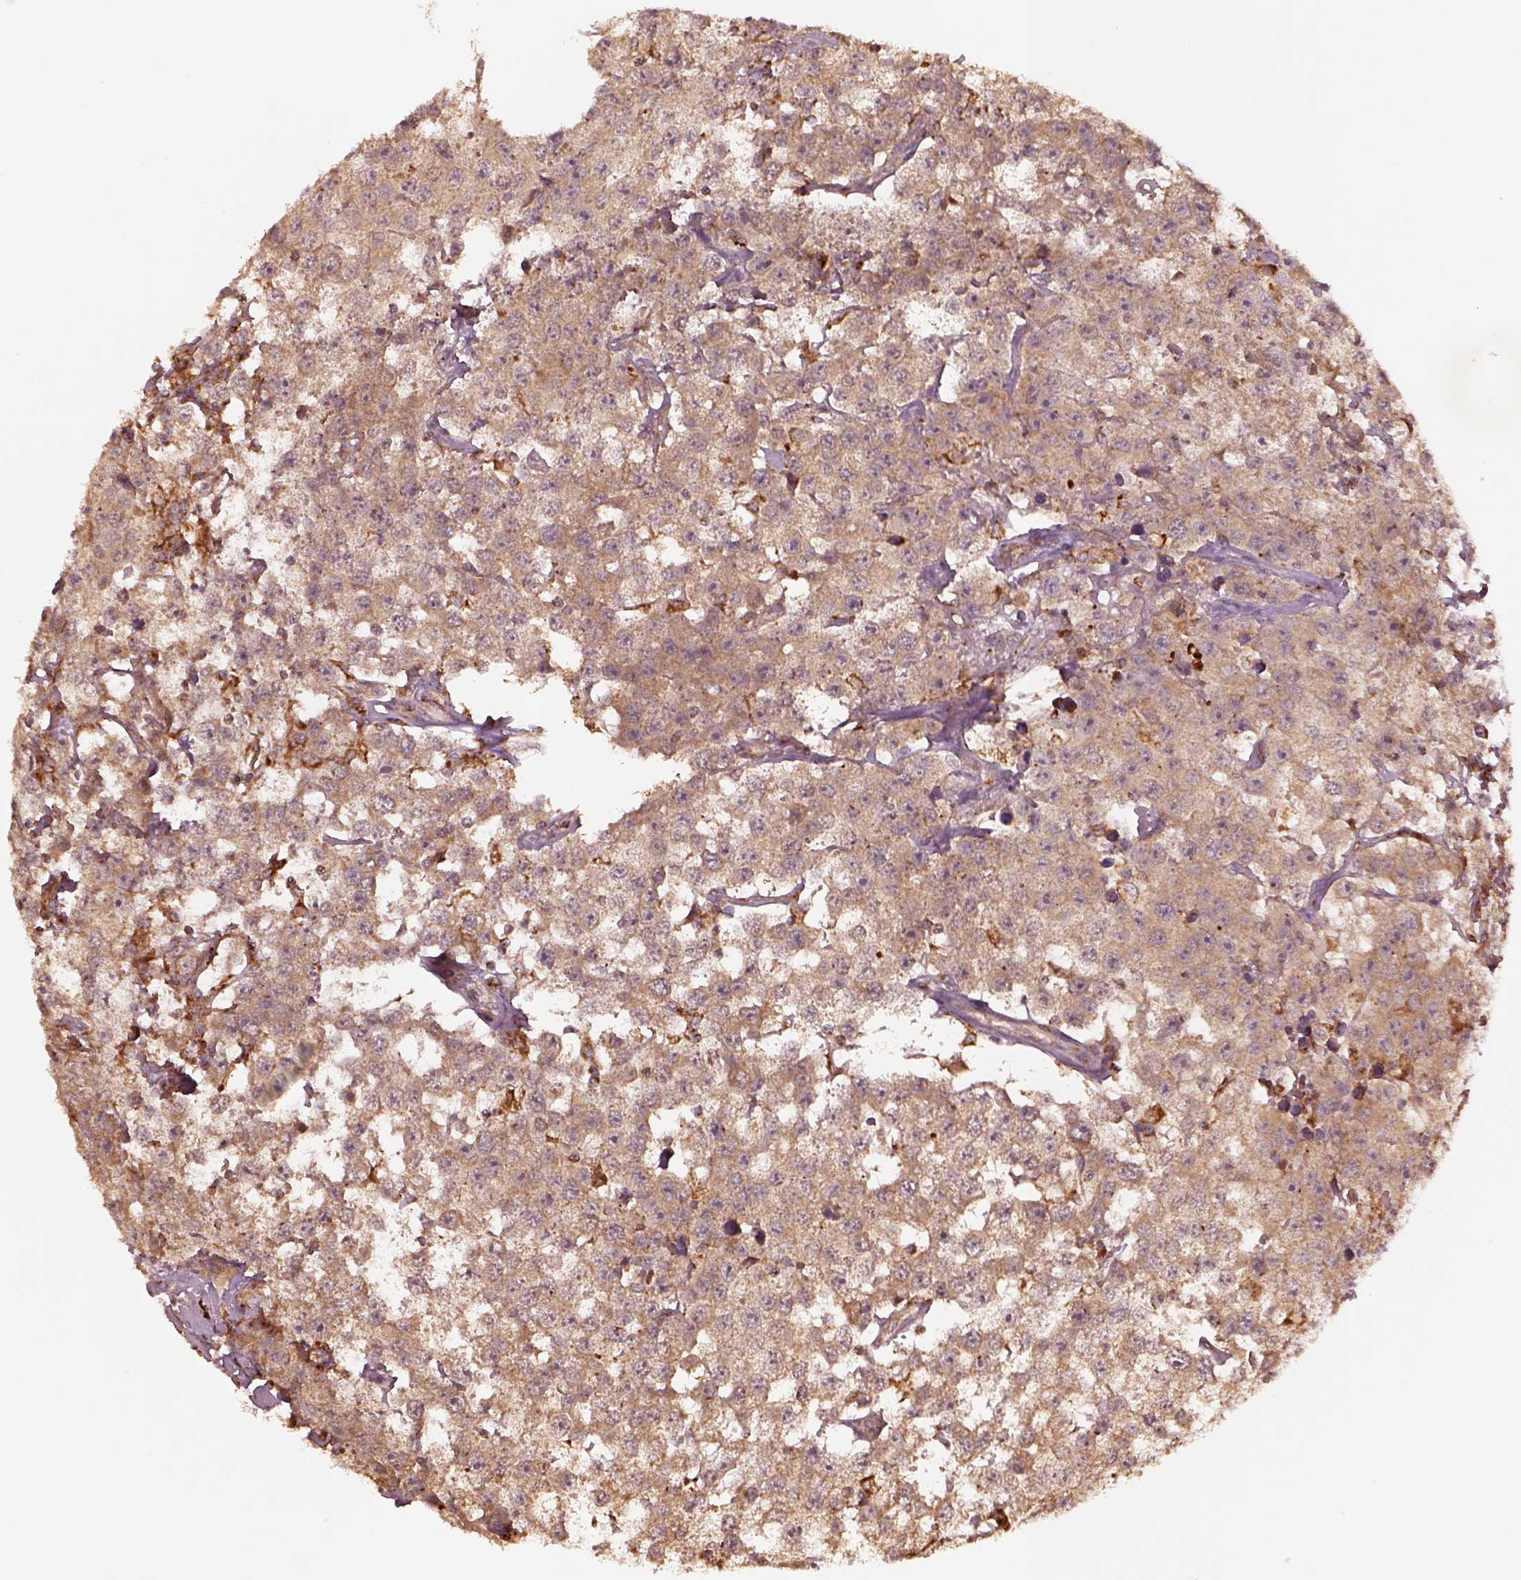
{"staining": {"intensity": "weak", "quantity": ">75%", "location": "cytoplasmic/membranous"}, "tissue": "testis cancer", "cell_type": "Tumor cells", "image_type": "cancer", "snomed": [{"axis": "morphology", "description": "Seminoma, NOS"}, {"axis": "topography", "description": "Testis"}], "caption": "Tumor cells display weak cytoplasmic/membranous expression in about >75% of cells in testis seminoma.", "gene": "SEL1L3", "patient": {"sex": "male", "age": 52}}